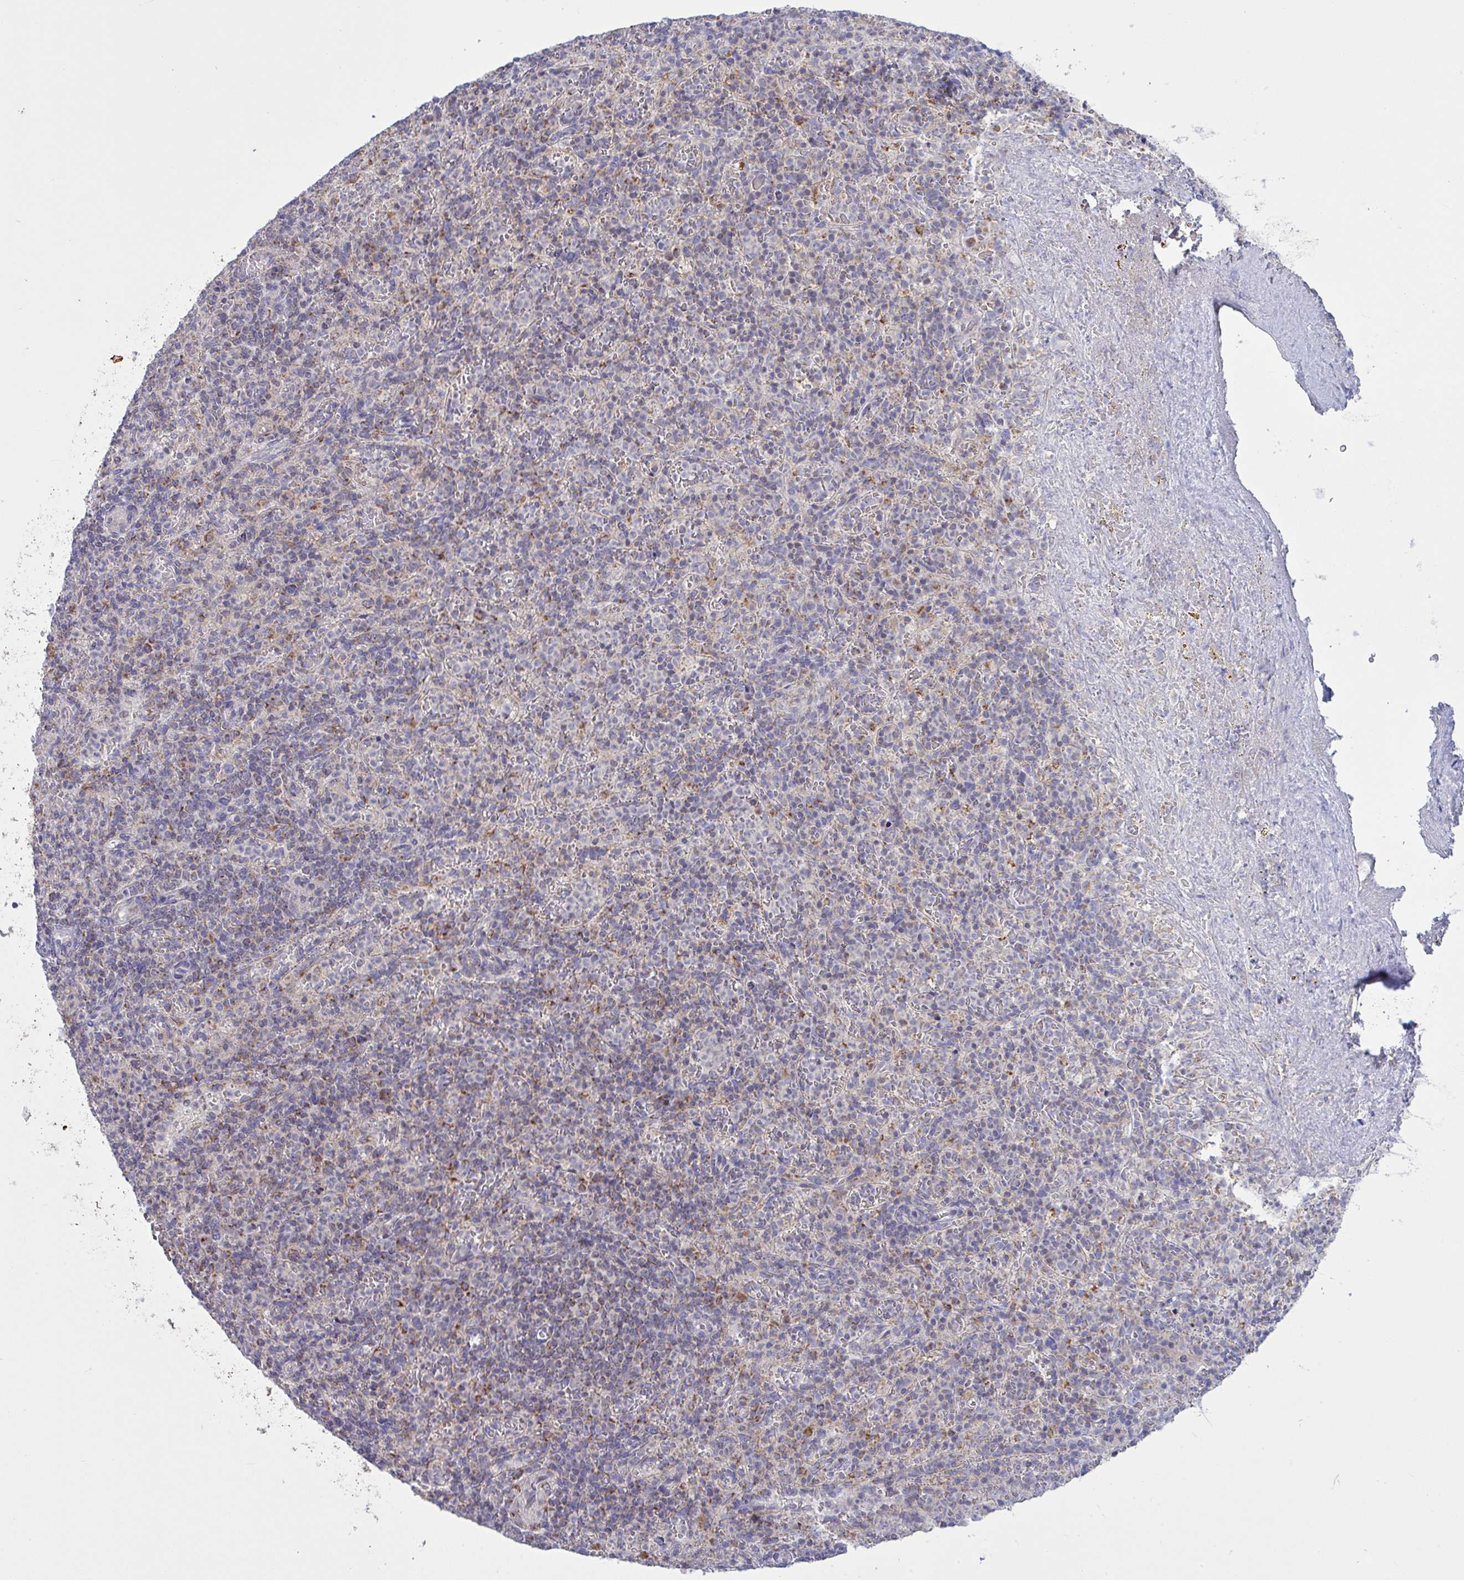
{"staining": {"intensity": "negative", "quantity": "none", "location": "none"}, "tissue": "spleen", "cell_type": "Cells in red pulp", "image_type": "normal", "snomed": [{"axis": "morphology", "description": "Normal tissue, NOS"}, {"axis": "topography", "description": "Spleen"}], "caption": "Immunohistochemistry (IHC) image of benign human spleen stained for a protein (brown), which displays no staining in cells in red pulp.", "gene": "NDUFA7", "patient": {"sex": "female", "age": 74}}